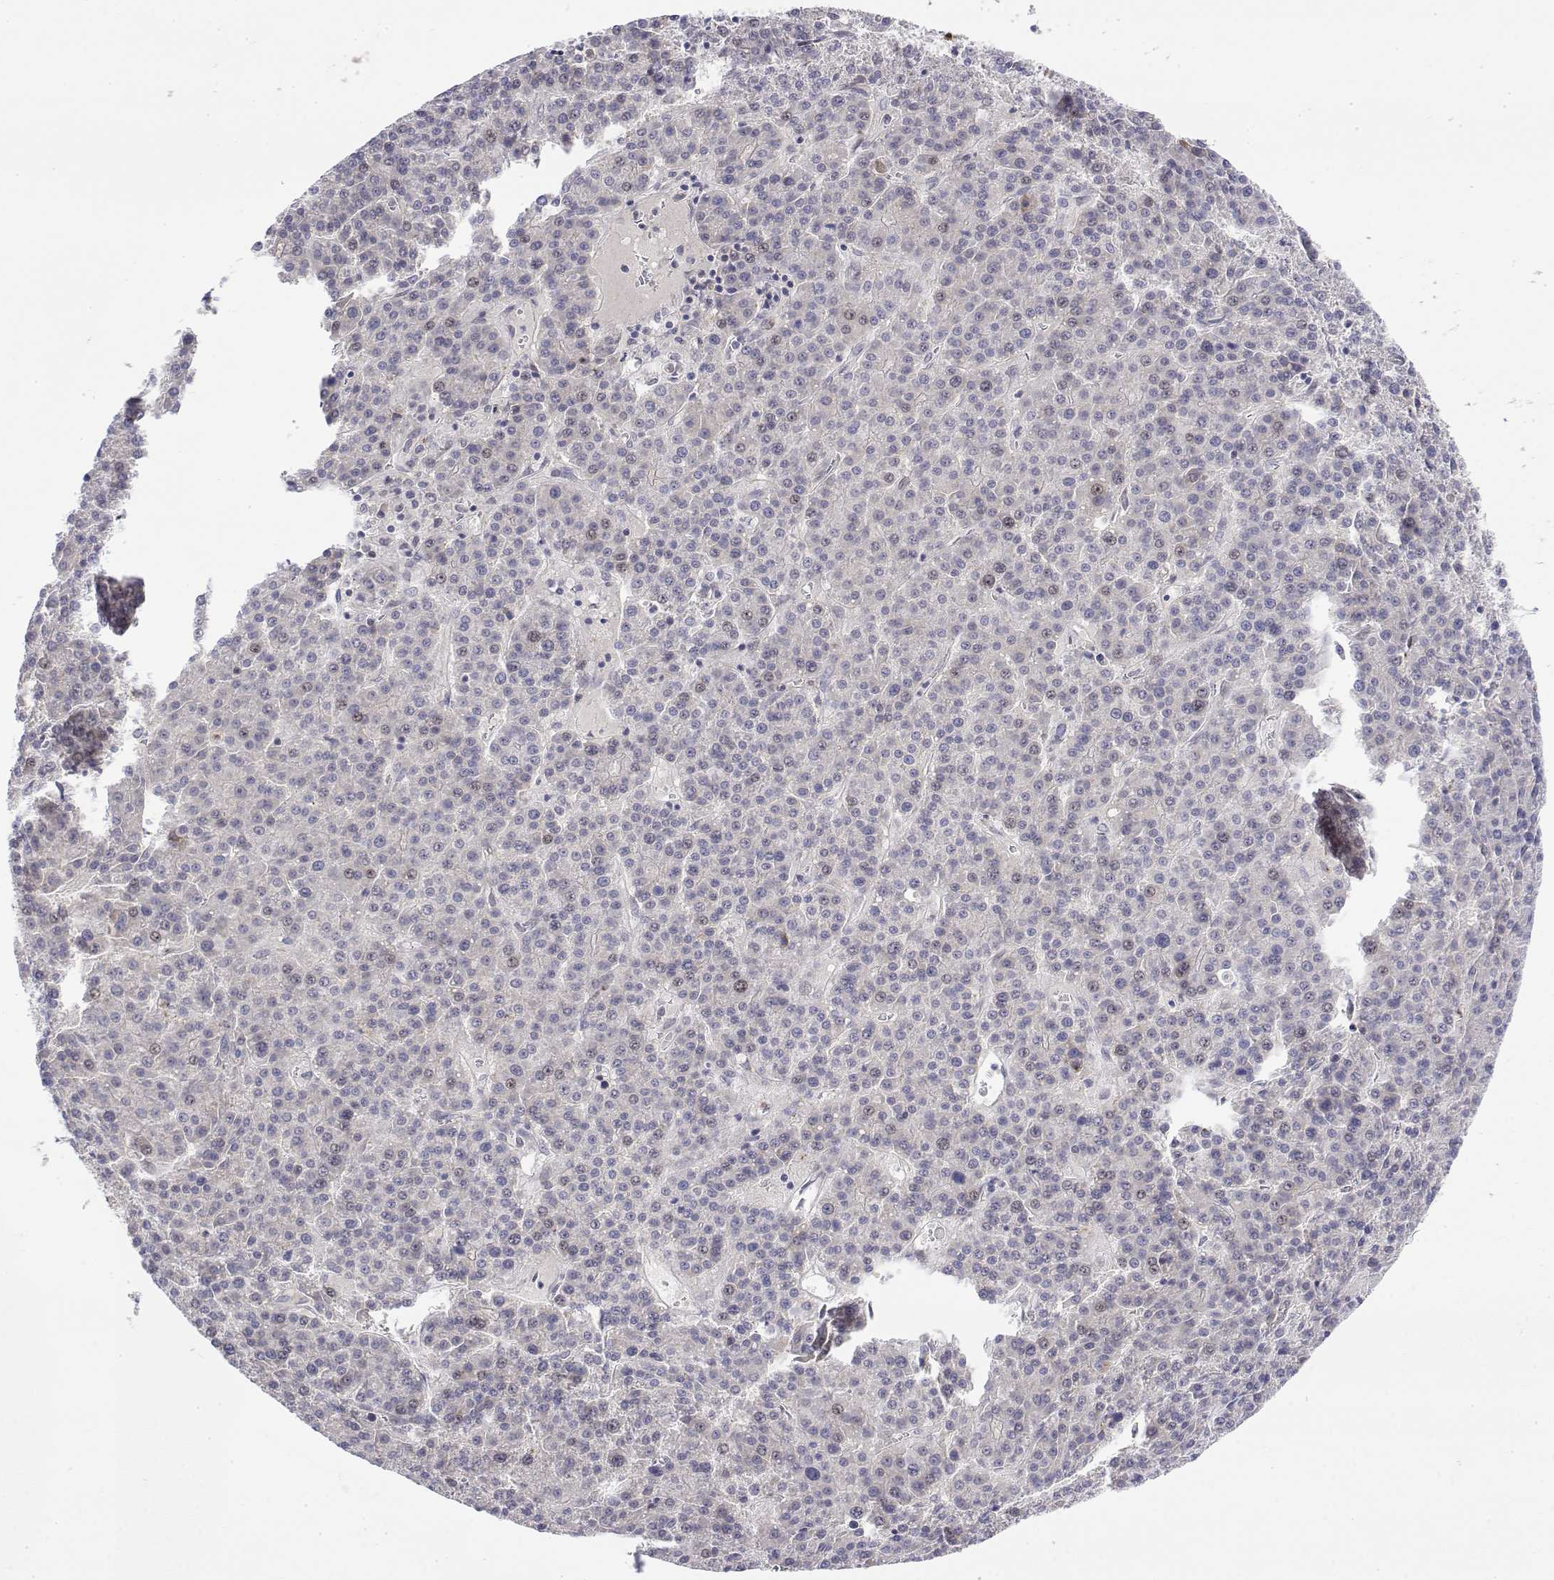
{"staining": {"intensity": "negative", "quantity": "none", "location": "none"}, "tissue": "liver cancer", "cell_type": "Tumor cells", "image_type": "cancer", "snomed": [{"axis": "morphology", "description": "Carcinoma, Hepatocellular, NOS"}, {"axis": "topography", "description": "Liver"}], "caption": "Immunohistochemistry (IHC) of human liver hepatocellular carcinoma shows no positivity in tumor cells. (Brightfield microscopy of DAB immunohistochemistry (IHC) at high magnification).", "gene": "IGFBP4", "patient": {"sex": "female", "age": 58}}